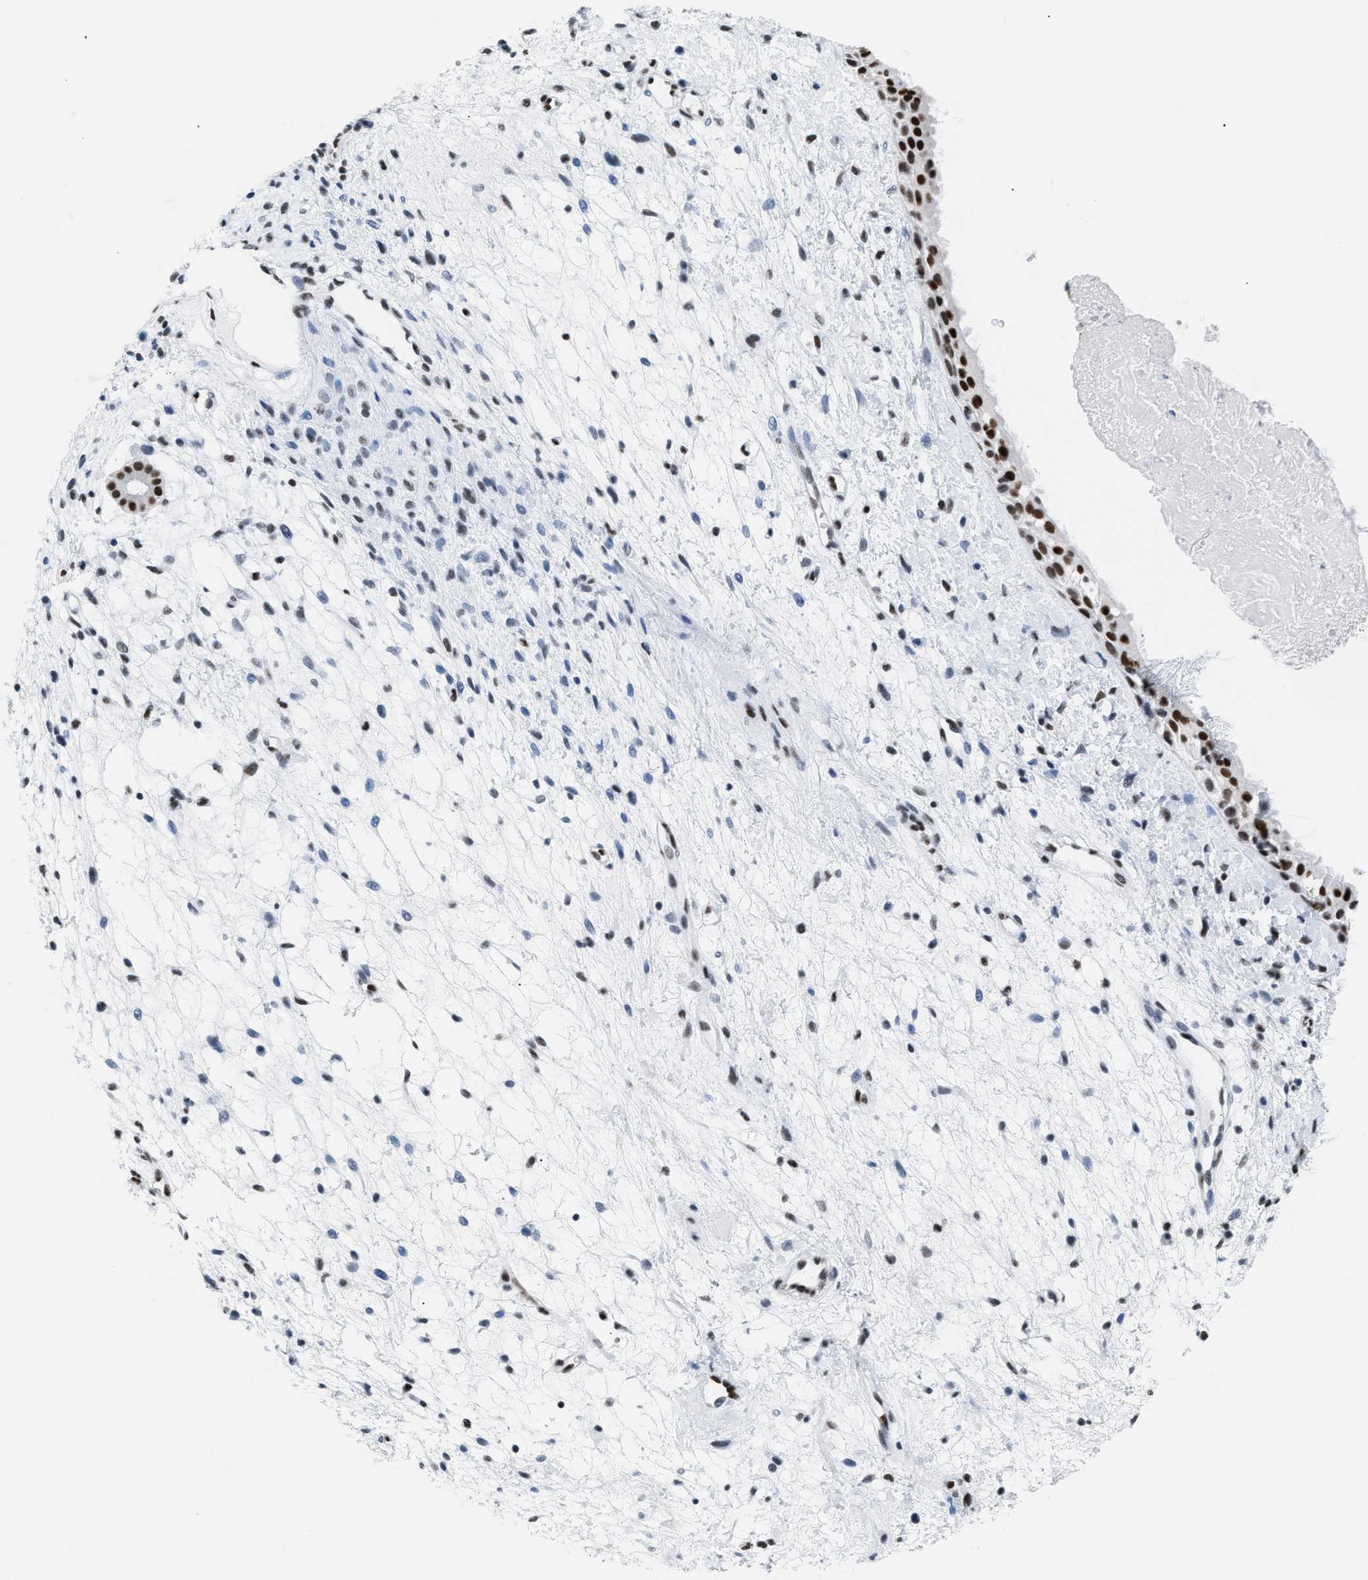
{"staining": {"intensity": "strong", "quantity": ">75%", "location": "nuclear"}, "tissue": "nasopharynx", "cell_type": "Respiratory epithelial cells", "image_type": "normal", "snomed": [{"axis": "morphology", "description": "Normal tissue, NOS"}, {"axis": "topography", "description": "Nasopharynx"}], "caption": "Protein staining of normal nasopharynx exhibits strong nuclear positivity in approximately >75% of respiratory epithelial cells. (DAB IHC with brightfield microscopy, high magnification).", "gene": "CCAR2", "patient": {"sex": "male", "age": 22}}